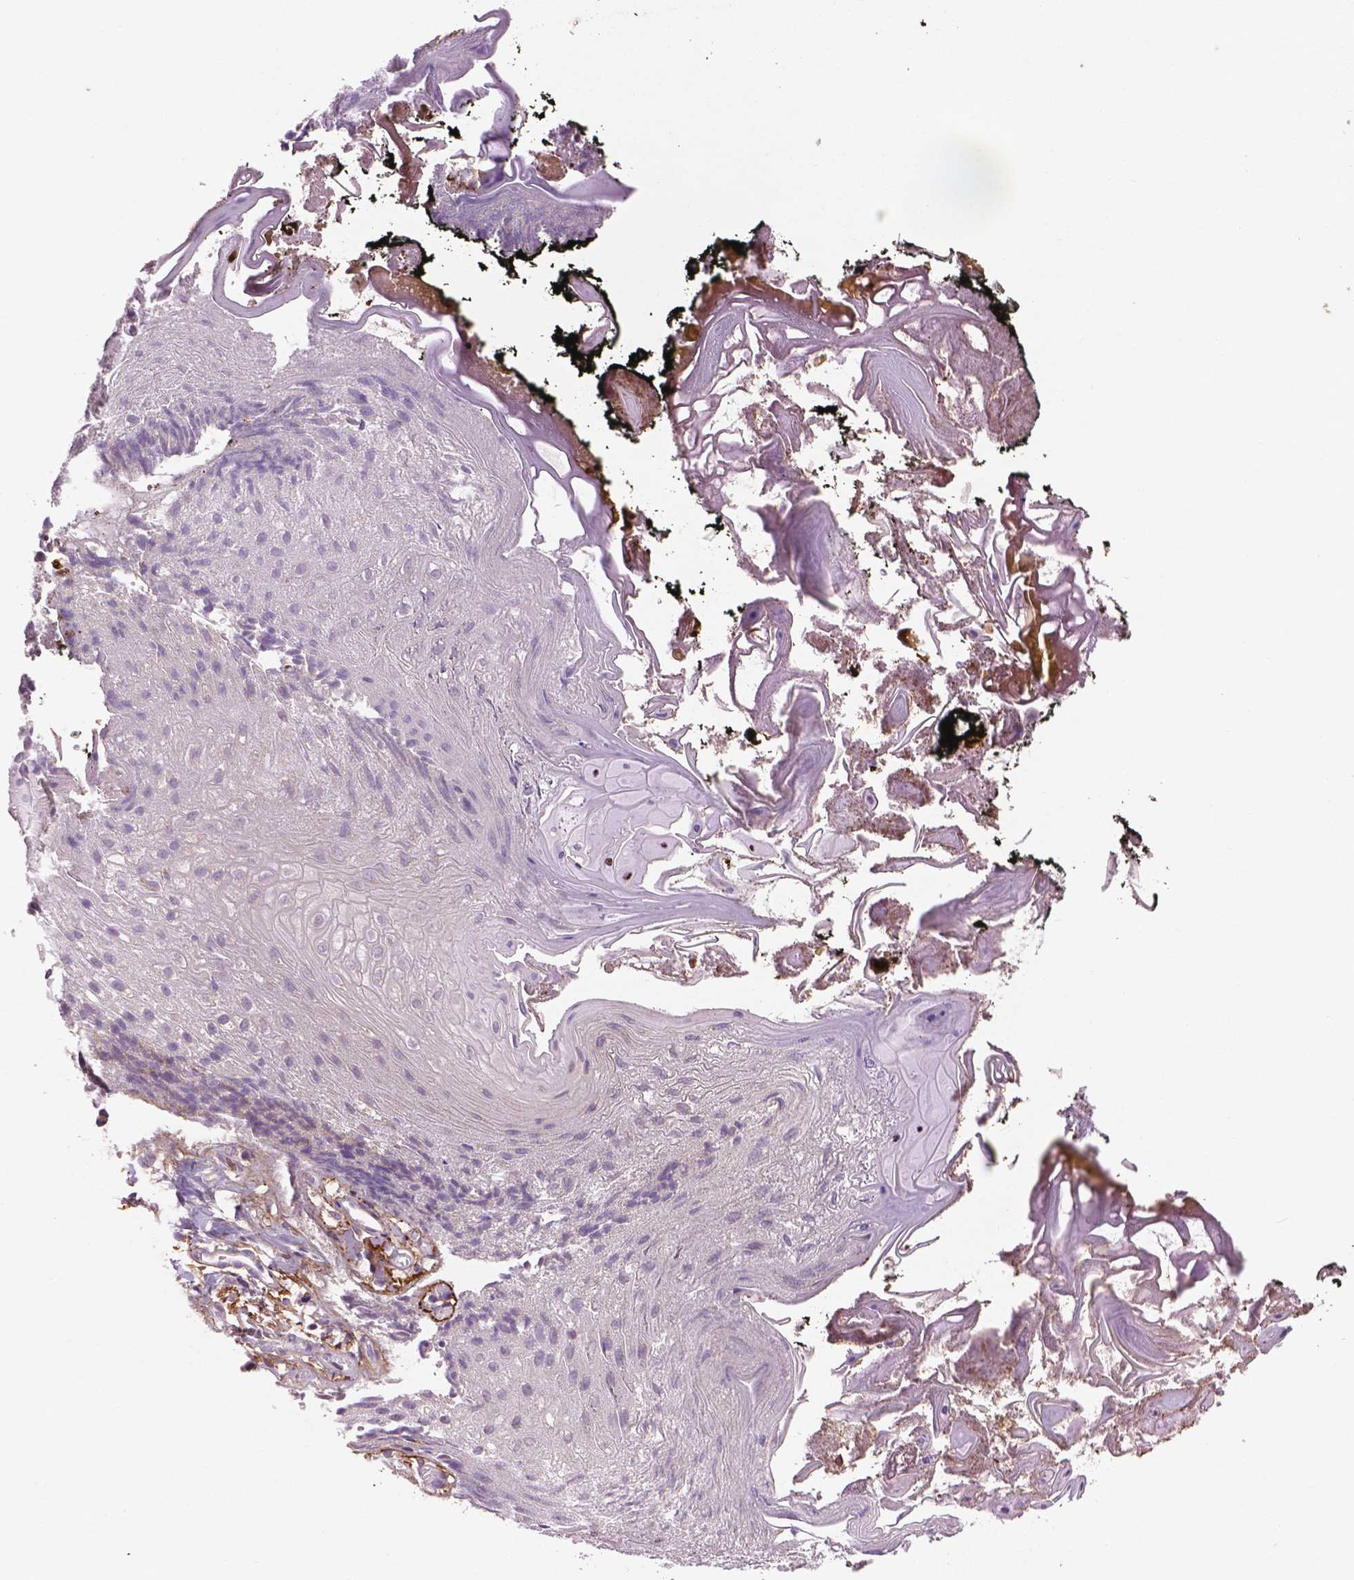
{"staining": {"intensity": "negative", "quantity": "none", "location": "none"}, "tissue": "oral mucosa", "cell_type": "Squamous epithelial cells", "image_type": "normal", "snomed": [{"axis": "morphology", "description": "Normal tissue, NOS"}, {"axis": "morphology", "description": "Squamous cell carcinoma, NOS"}, {"axis": "topography", "description": "Oral tissue"}, {"axis": "topography", "description": "Head-Neck"}], "caption": "Squamous epithelial cells show no significant protein positivity in benign oral mucosa.", "gene": "LRRC3C", "patient": {"sex": "male", "age": 69}}